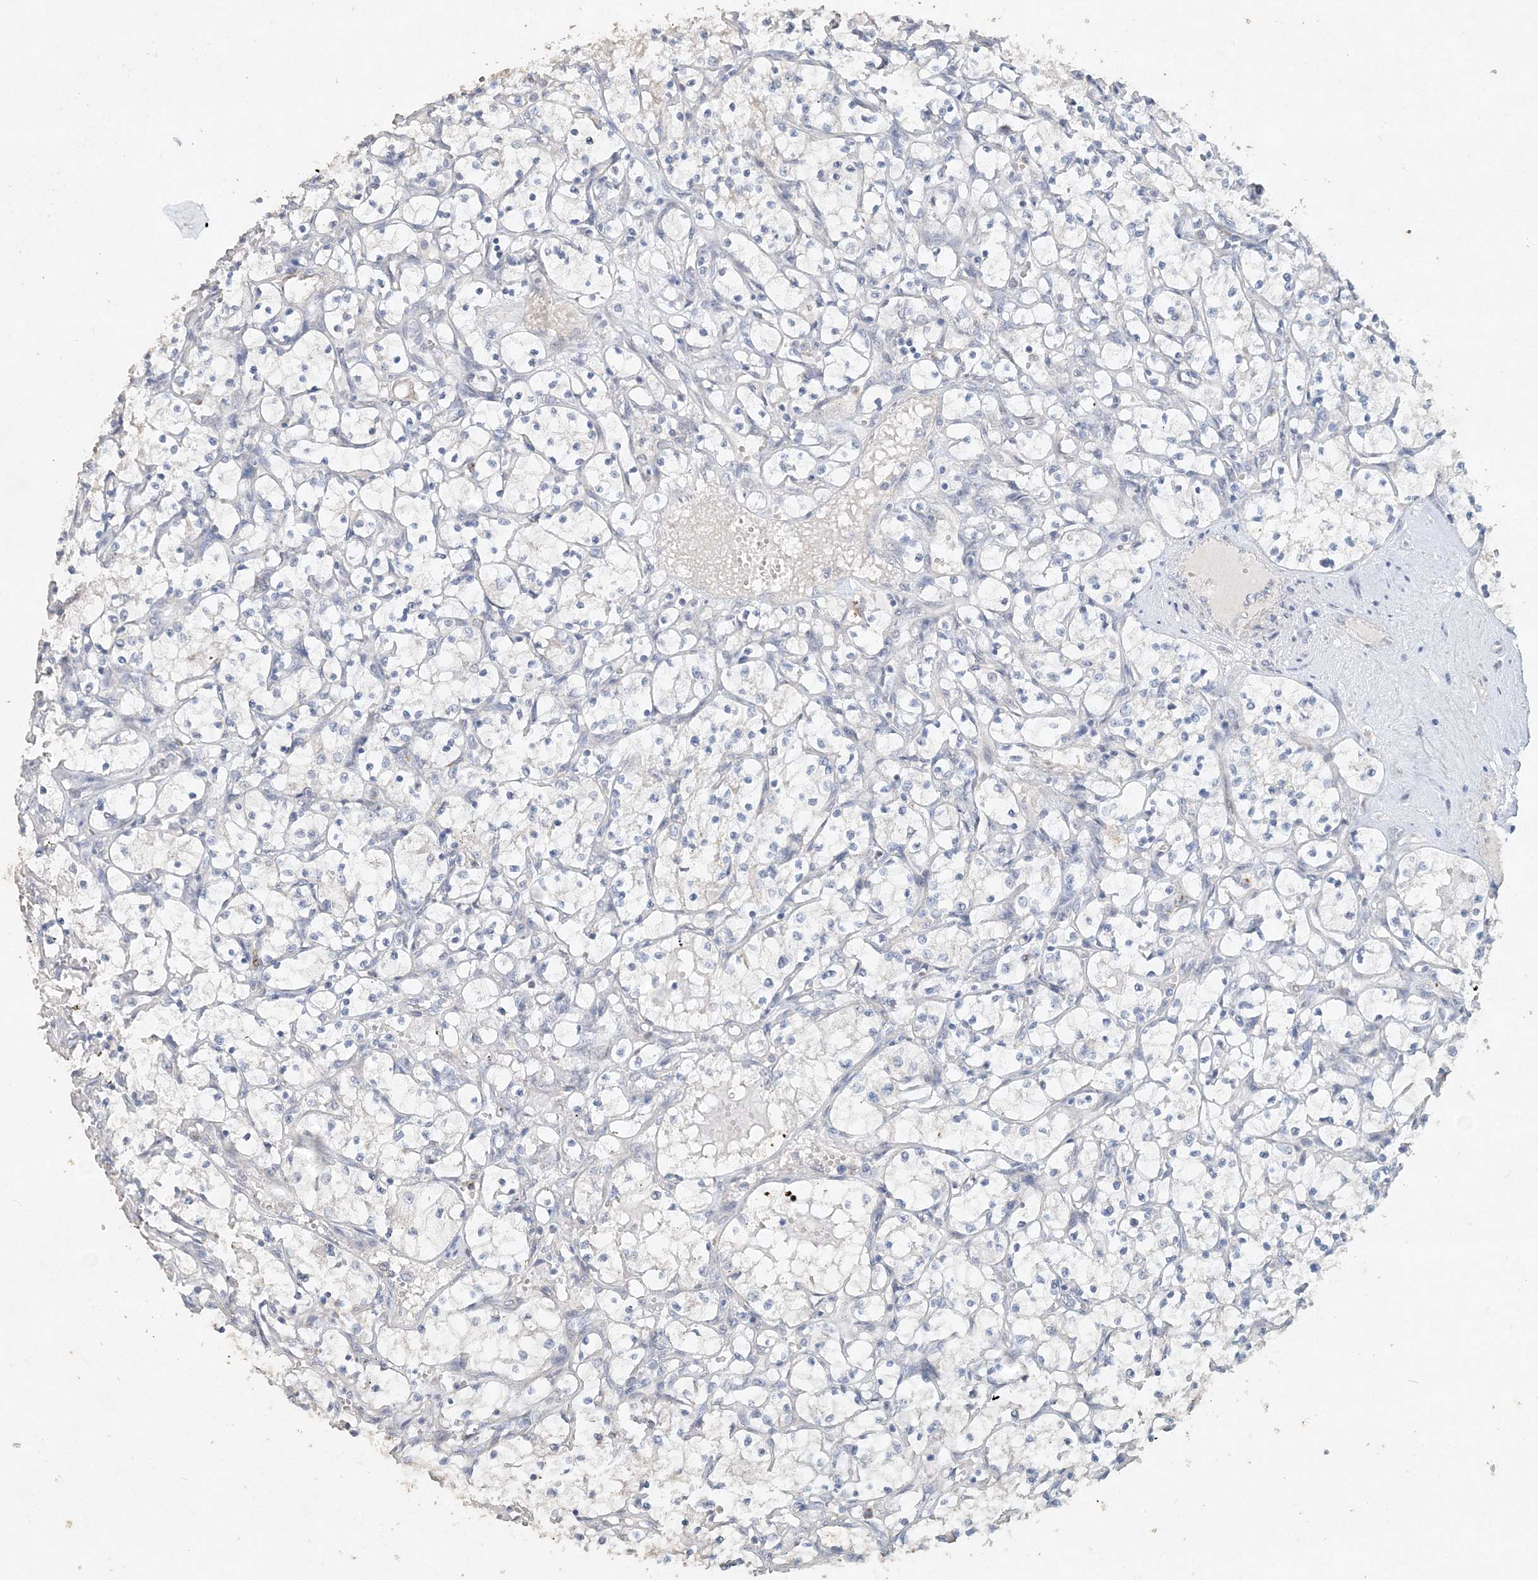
{"staining": {"intensity": "negative", "quantity": "none", "location": "none"}, "tissue": "renal cancer", "cell_type": "Tumor cells", "image_type": "cancer", "snomed": [{"axis": "morphology", "description": "Adenocarcinoma, NOS"}, {"axis": "topography", "description": "Kidney"}], "caption": "Renal cancer (adenocarcinoma) was stained to show a protein in brown. There is no significant positivity in tumor cells.", "gene": "DNAH5", "patient": {"sex": "female", "age": 69}}